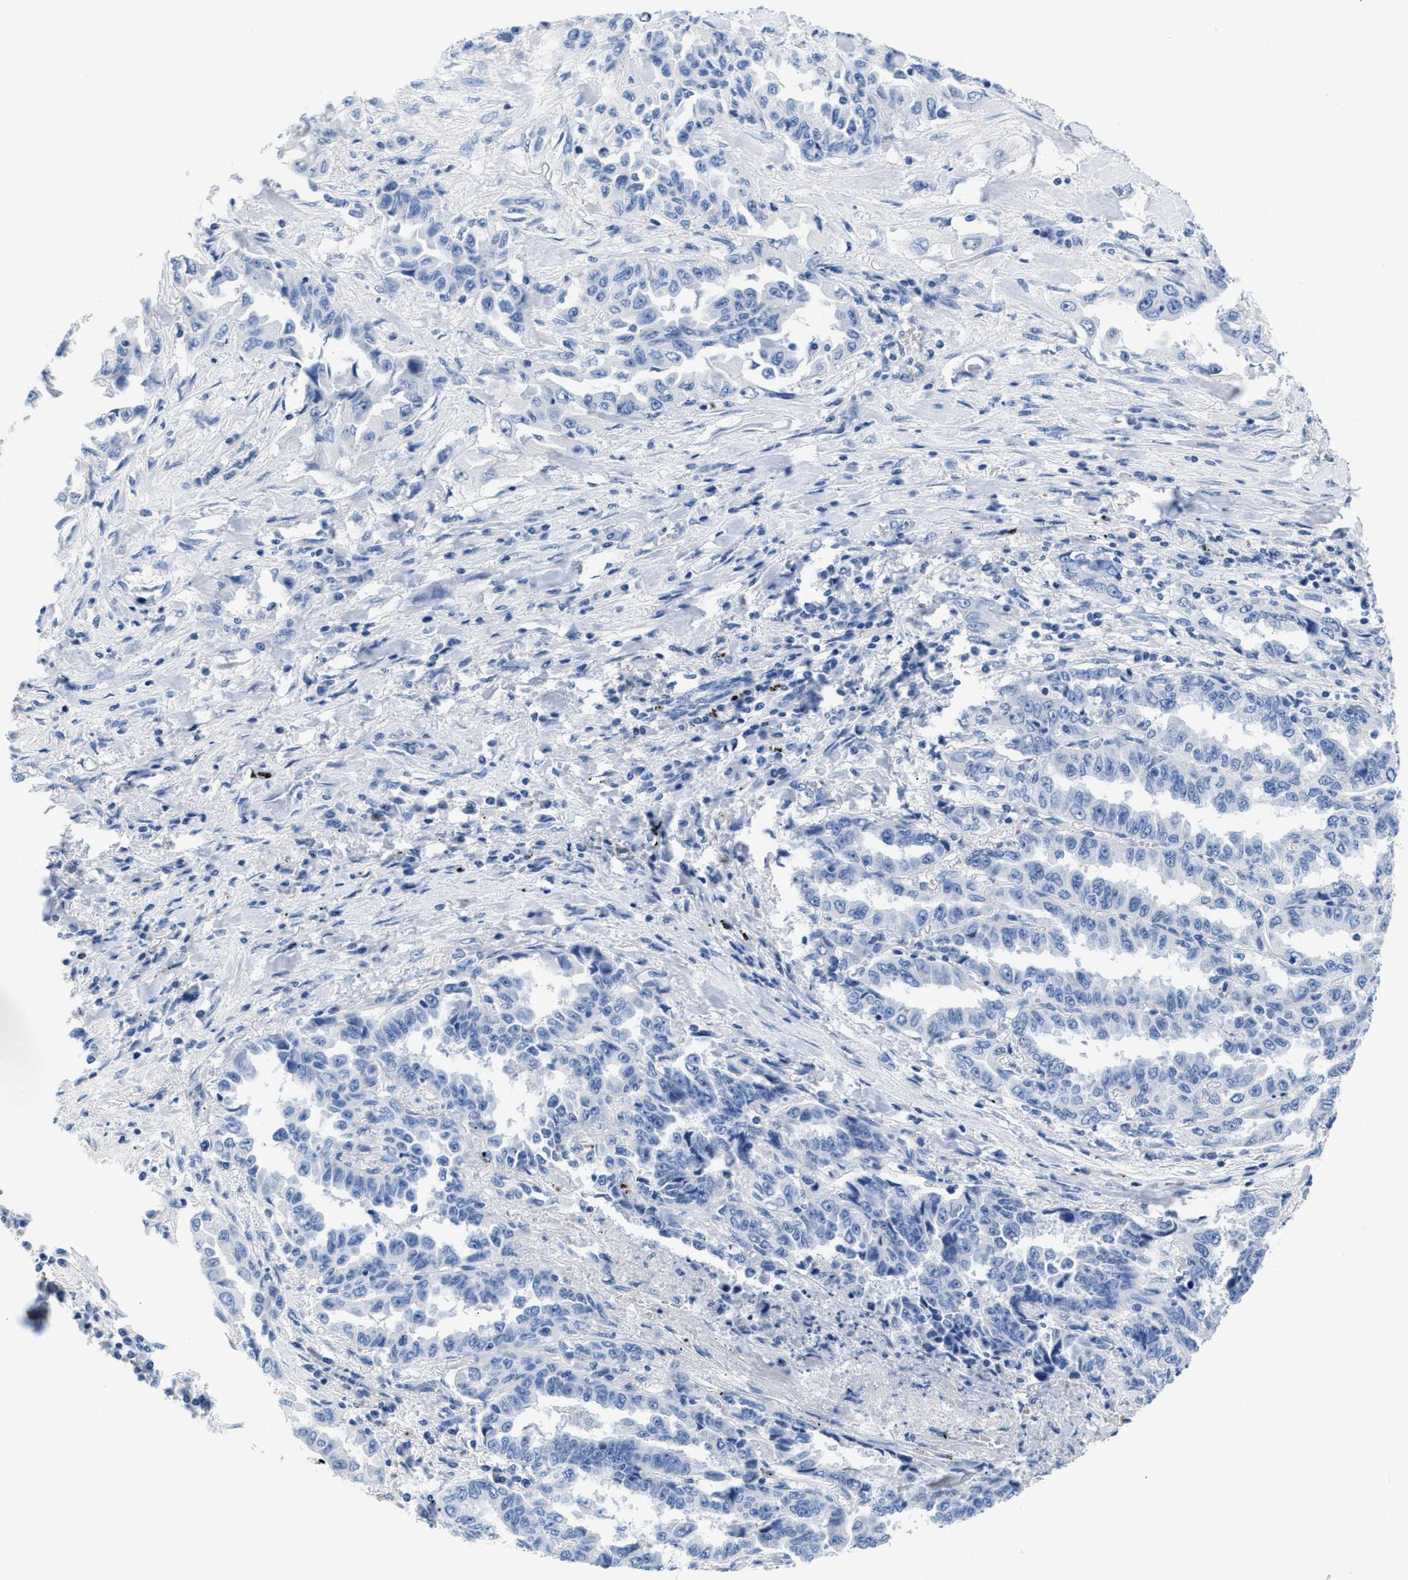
{"staining": {"intensity": "negative", "quantity": "none", "location": "none"}, "tissue": "lung cancer", "cell_type": "Tumor cells", "image_type": "cancer", "snomed": [{"axis": "morphology", "description": "Adenocarcinoma, NOS"}, {"axis": "topography", "description": "Lung"}], "caption": "A histopathology image of human lung cancer (adenocarcinoma) is negative for staining in tumor cells.", "gene": "SLFN13", "patient": {"sex": "female", "age": 51}}